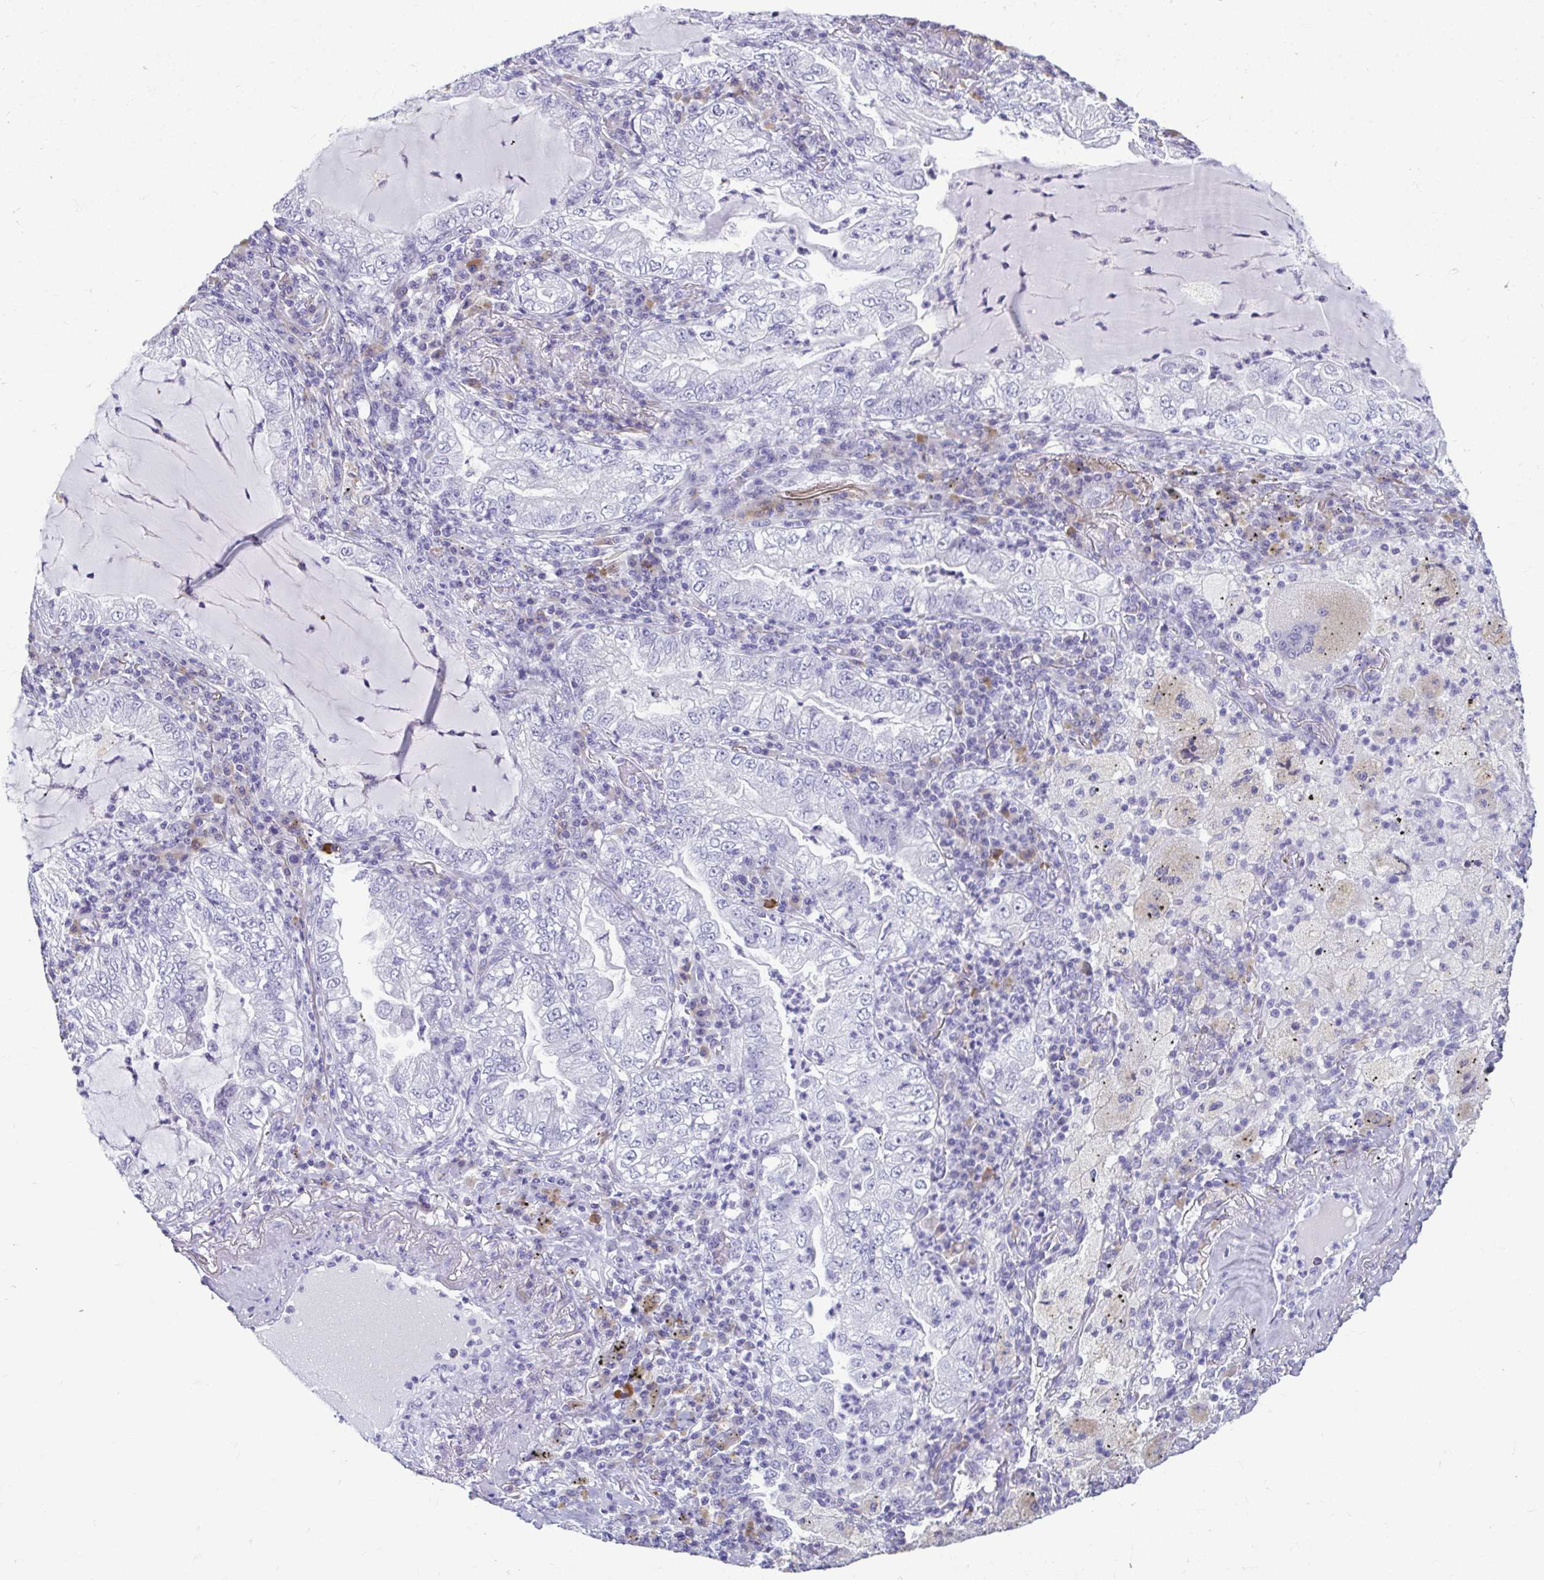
{"staining": {"intensity": "negative", "quantity": "none", "location": "none"}, "tissue": "lung cancer", "cell_type": "Tumor cells", "image_type": "cancer", "snomed": [{"axis": "morphology", "description": "Adenocarcinoma, NOS"}, {"axis": "topography", "description": "Lung"}], "caption": "Protein analysis of adenocarcinoma (lung) displays no significant staining in tumor cells. (Brightfield microscopy of DAB (3,3'-diaminobenzidine) immunohistochemistry (IHC) at high magnification).", "gene": "SERPINI1", "patient": {"sex": "female", "age": 73}}